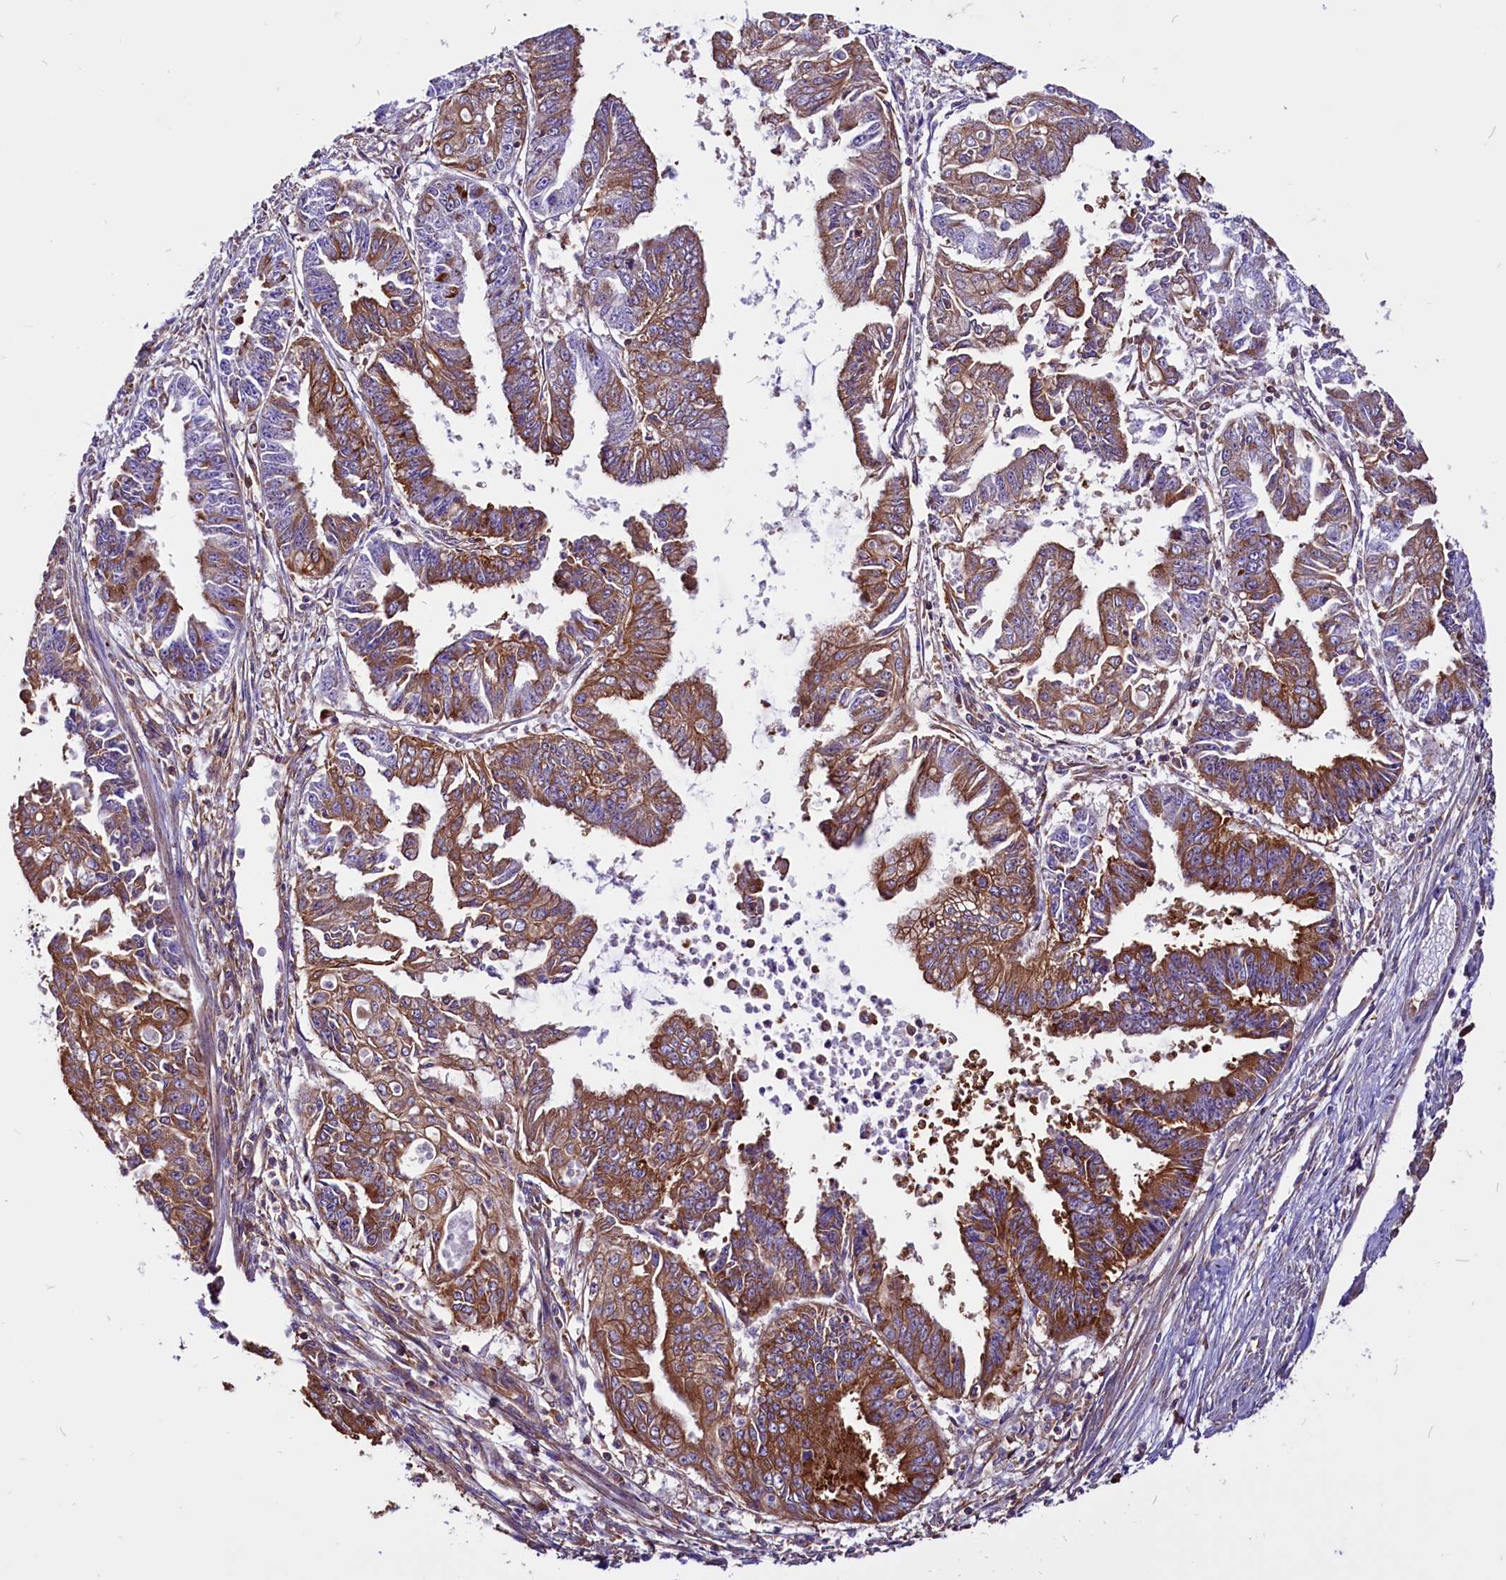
{"staining": {"intensity": "strong", "quantity": "25%-75%", "location": "cytoplasmic/membranous"}, "tissue": "endometrial cancer", "cell_type": "Tumor cells", "image_type": "cancer", "snomed": [{"axis": "morphology", "description": "Adenocarcinoma, NOS"}, {"axis": "topography", "description": "Endometrium"}], "caption": "Immunohistochemistry image of endometrial cancer (adenocarcinoma) stained for a protein (brown), which shows high levels of strong cytoplasmic/membranous expression in approximately 25%-75% of tumor cells.", "gene": "EIF3G", "patient": {"sex": "female", "age": 73}}